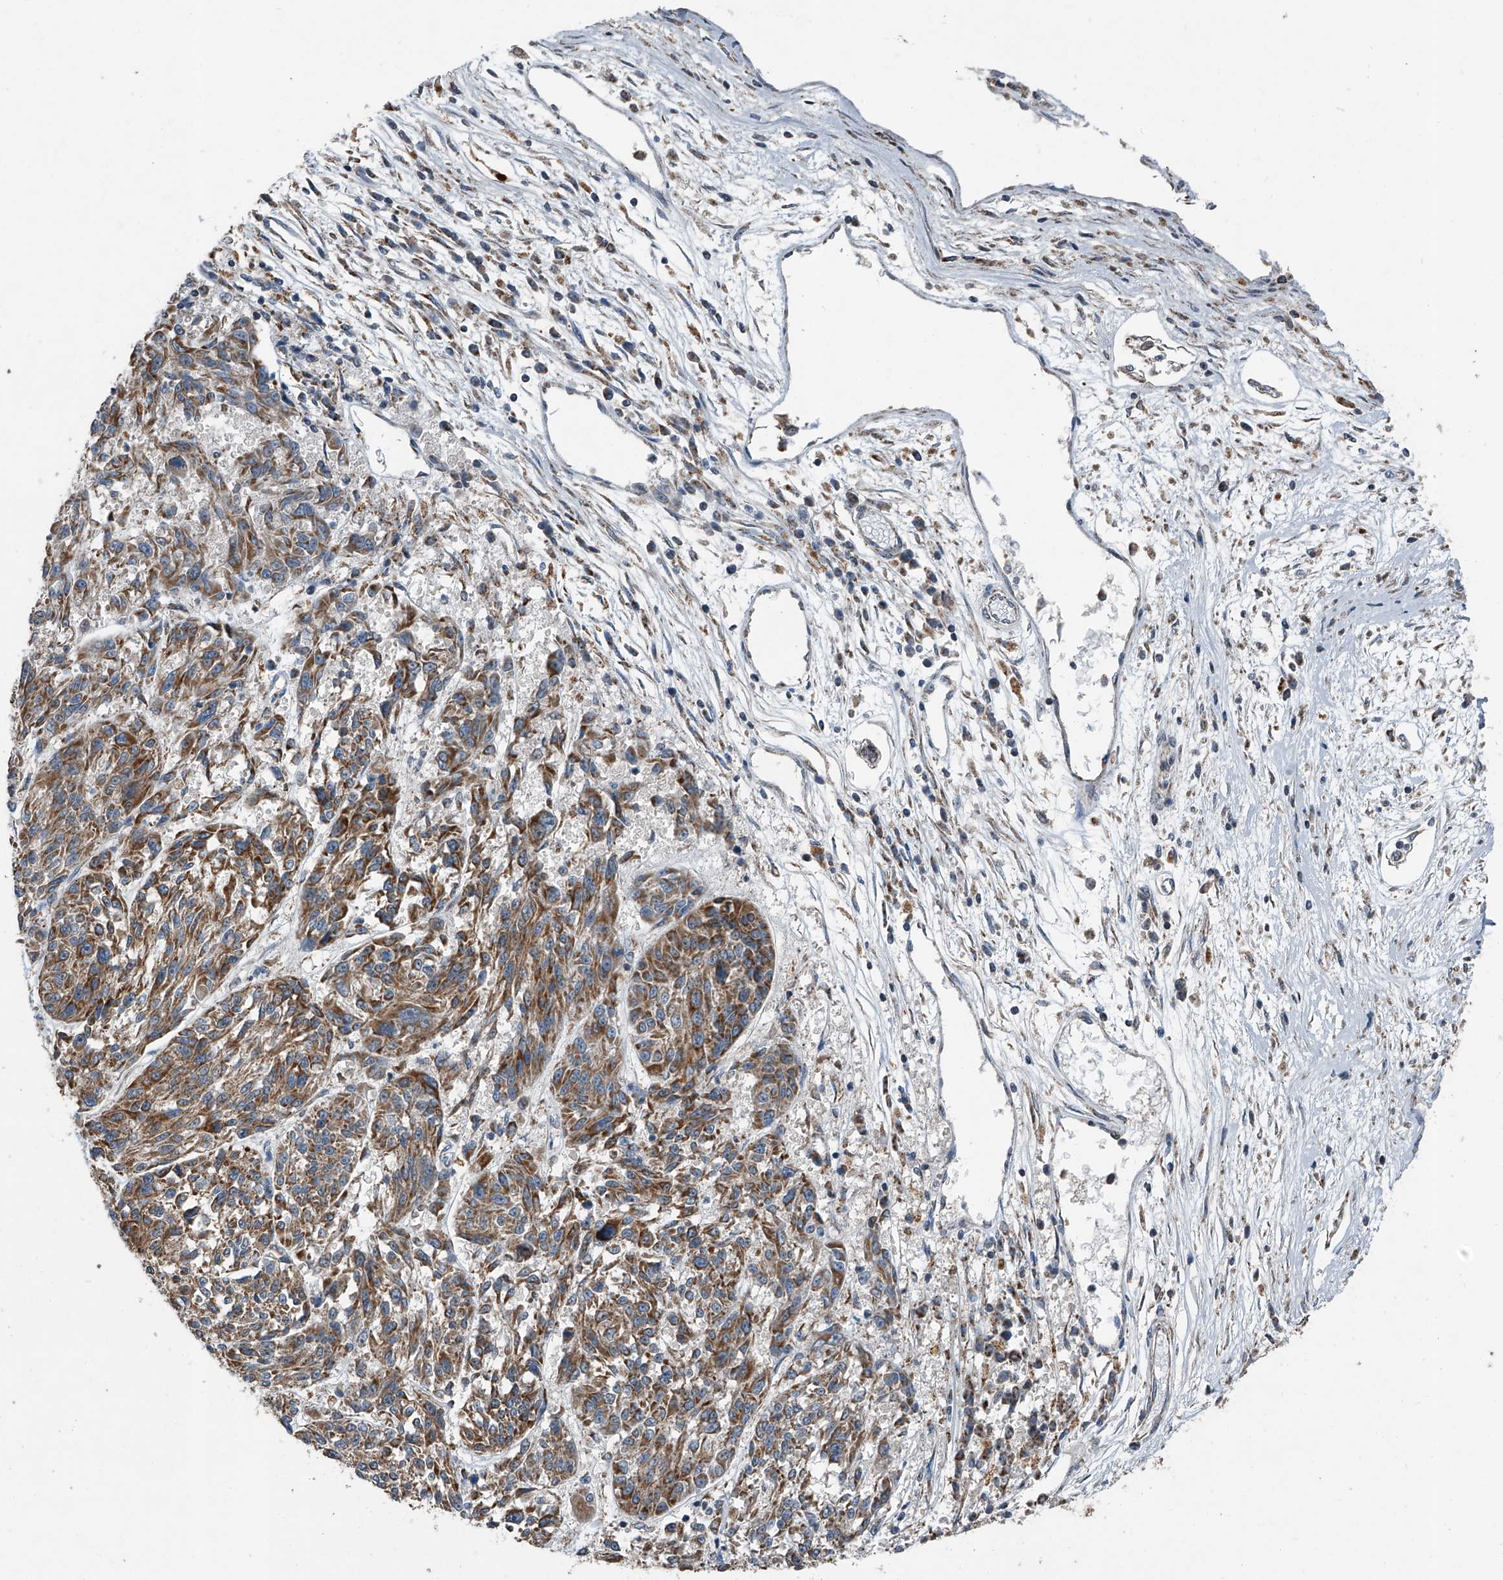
{"staining": {"intensity": "strong", "quantity": ">75%", "location": "cytoplasmic/membranous"}, "tissue": "melanoma", "cell_type": "Tumor cells", "image_type": "cancer", "snomed": [{"axis": "morphology", "description": "Malignant melanoma, NOS"}, {"axis": "topography", "description": "Skin"}], "caption": "Tumor cells display high levels of strong cytoplasmic/membranous positivity in about >75% of cells in human melanoma.", "gene": "CHRNA7", "patient": {"sex": "male", "age": 53}}